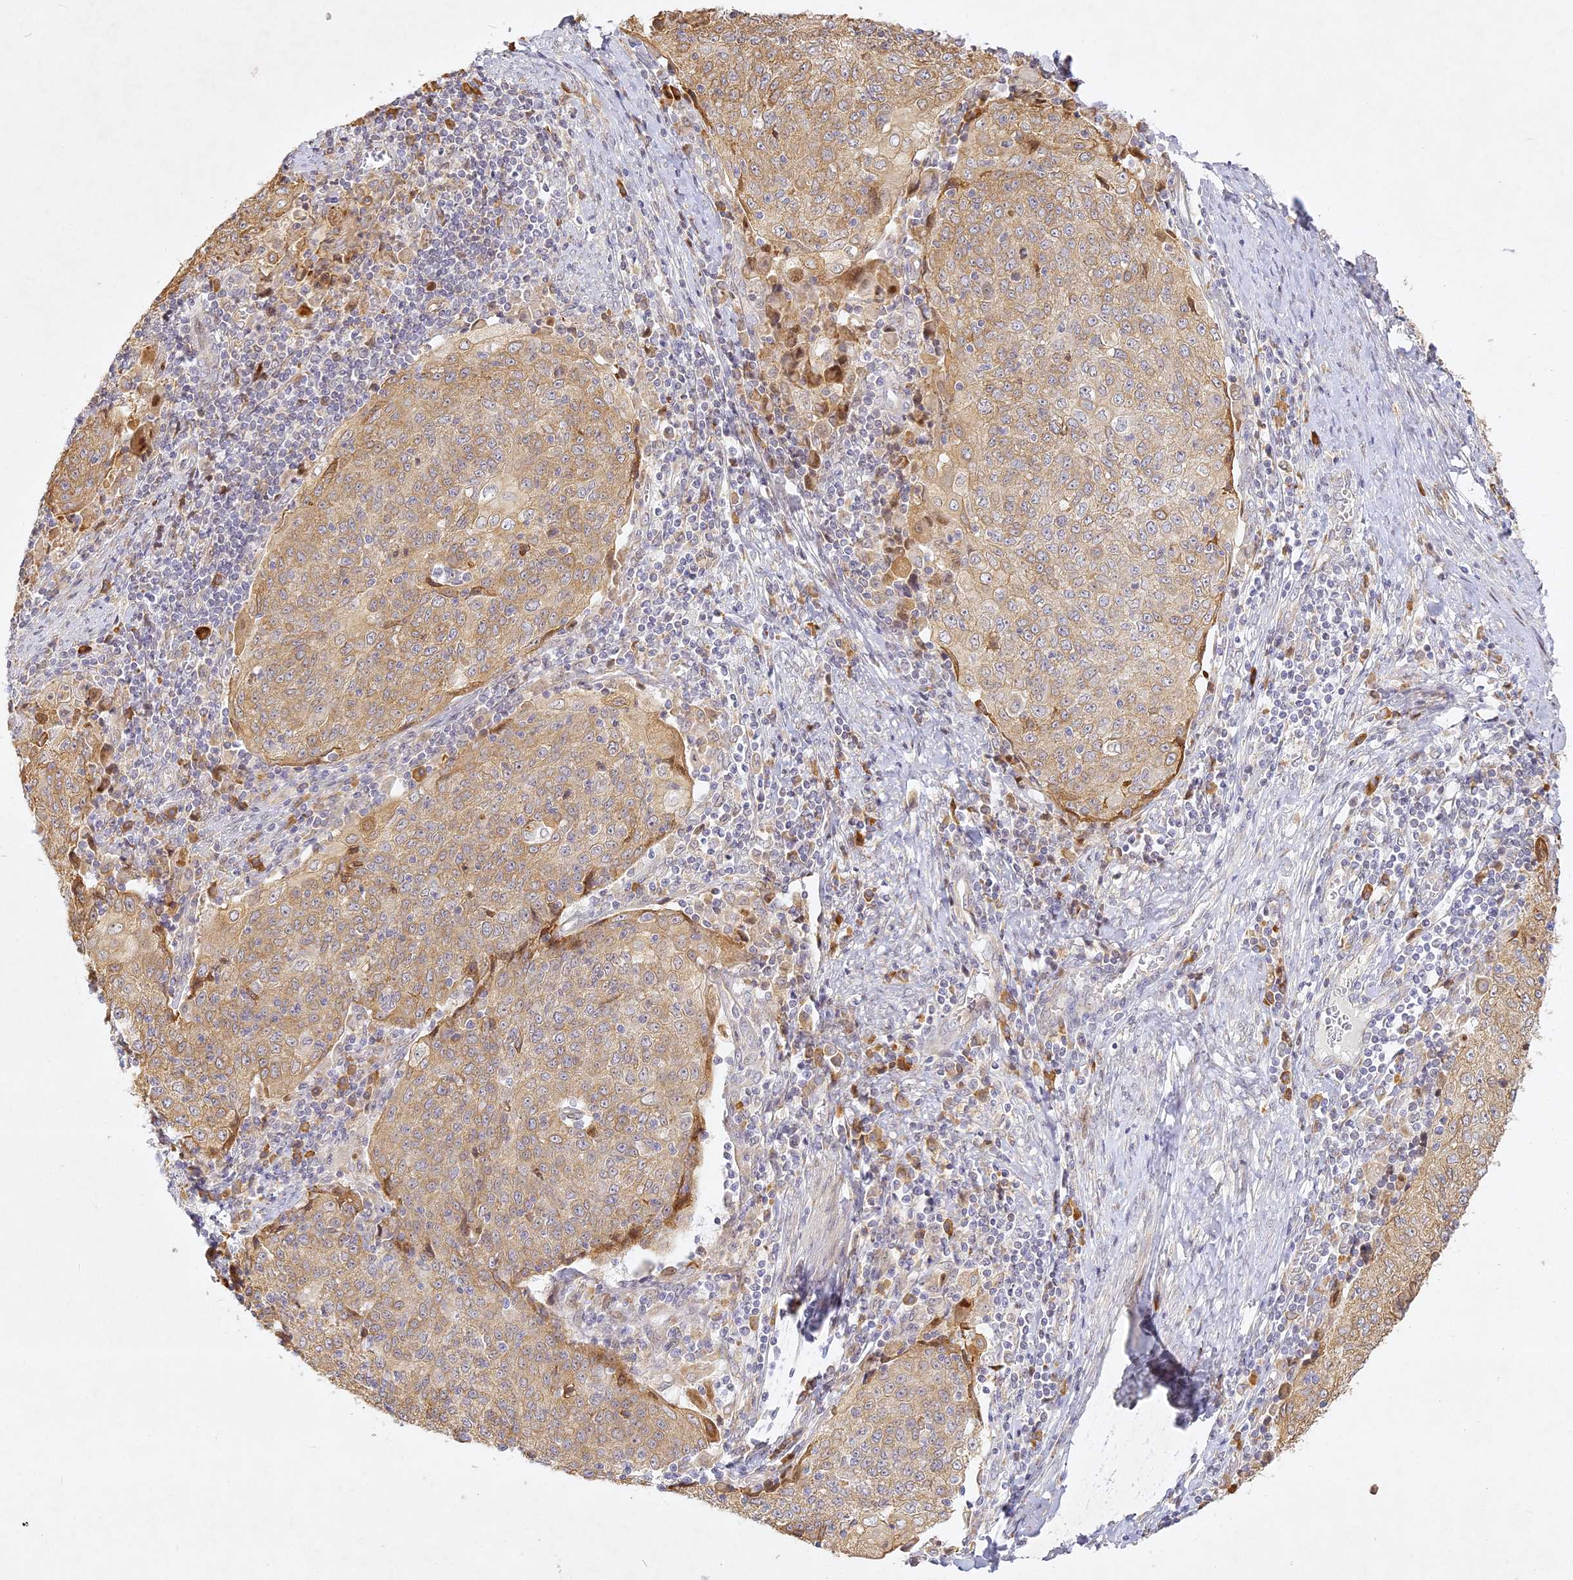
{"staining": {"intensity": "moderate", "quantity": ">75%", "location": "cytoplasmic/membranous"}, "tissue": "cervical cancer", "cell_type": "Tumor cells", "image_type": "cancer", "snomed": [{"axis": "morphology", "description": "Squamous cell carcinoma, NOS"}, {"axis": "topography", "description": "Cervix"}], "caption": "High-power microscopy captured an immunohistochemistry micrograph of squamous cell carcinoma (cervical), revealing moderate cytoplasmic/membranous positivity in approximately >75% of tumor cells.", "gene": "SLC30A5", "patient": {"sex": "female", "age": 48}}